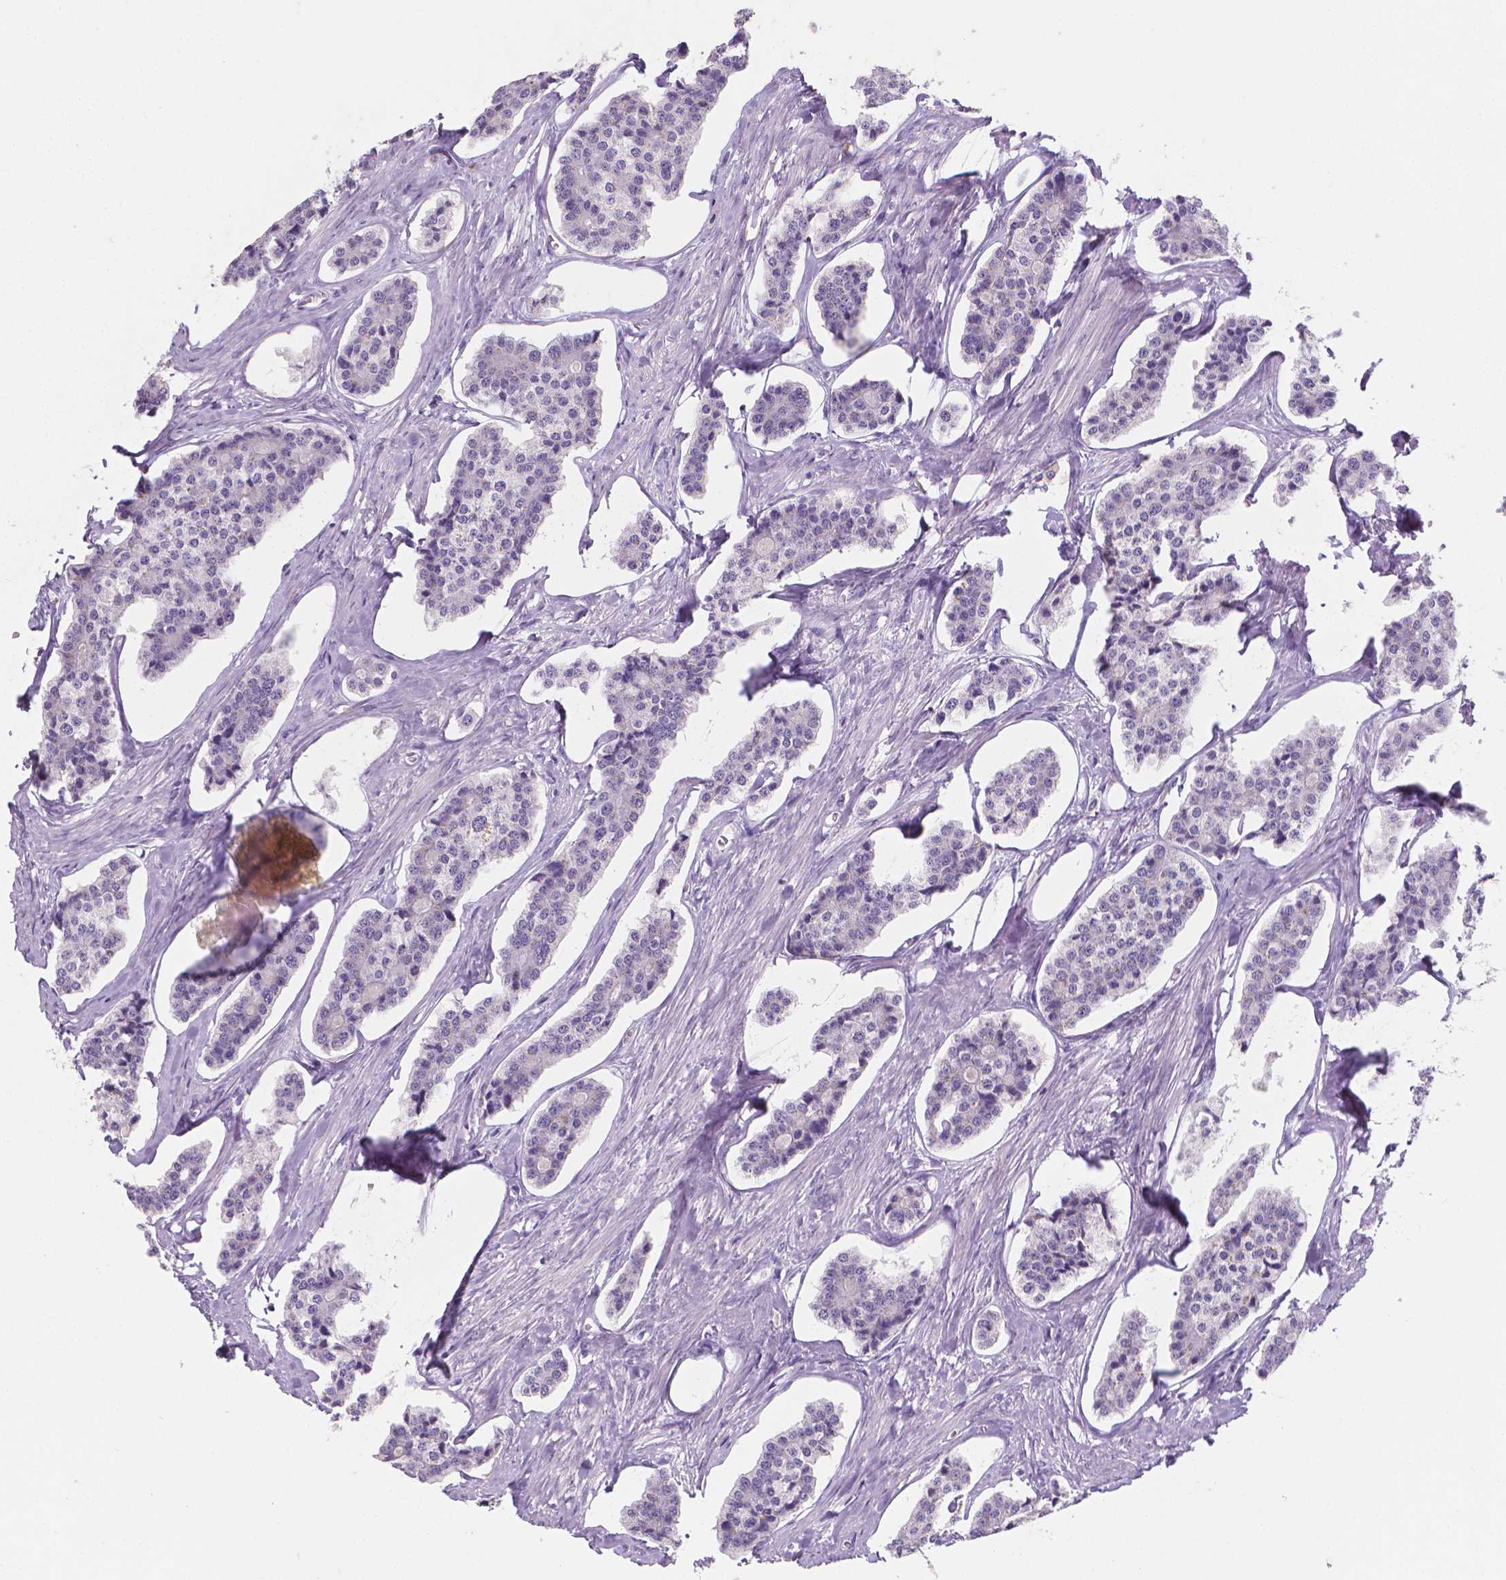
{"staining": {"intensity": "negative", "quantity": "none", "location": "none"}, "tissue": "carcinoid", "cell_type": "Tumor cells", "image_type": "cancer", "snomed": [{"axis": "morphology", "description": "Carcinoid, malignant, NOS"}, {"axis": "topography", "description": "Small intestine"}], "caption": "The immunohistochemistry (IHC) photomicrograph has no significant positivity in tumor cells of carcinoid (malignant) tissue.", "gene": "XPNPEP2", "patient": {"sex": "female", "age": 65}}